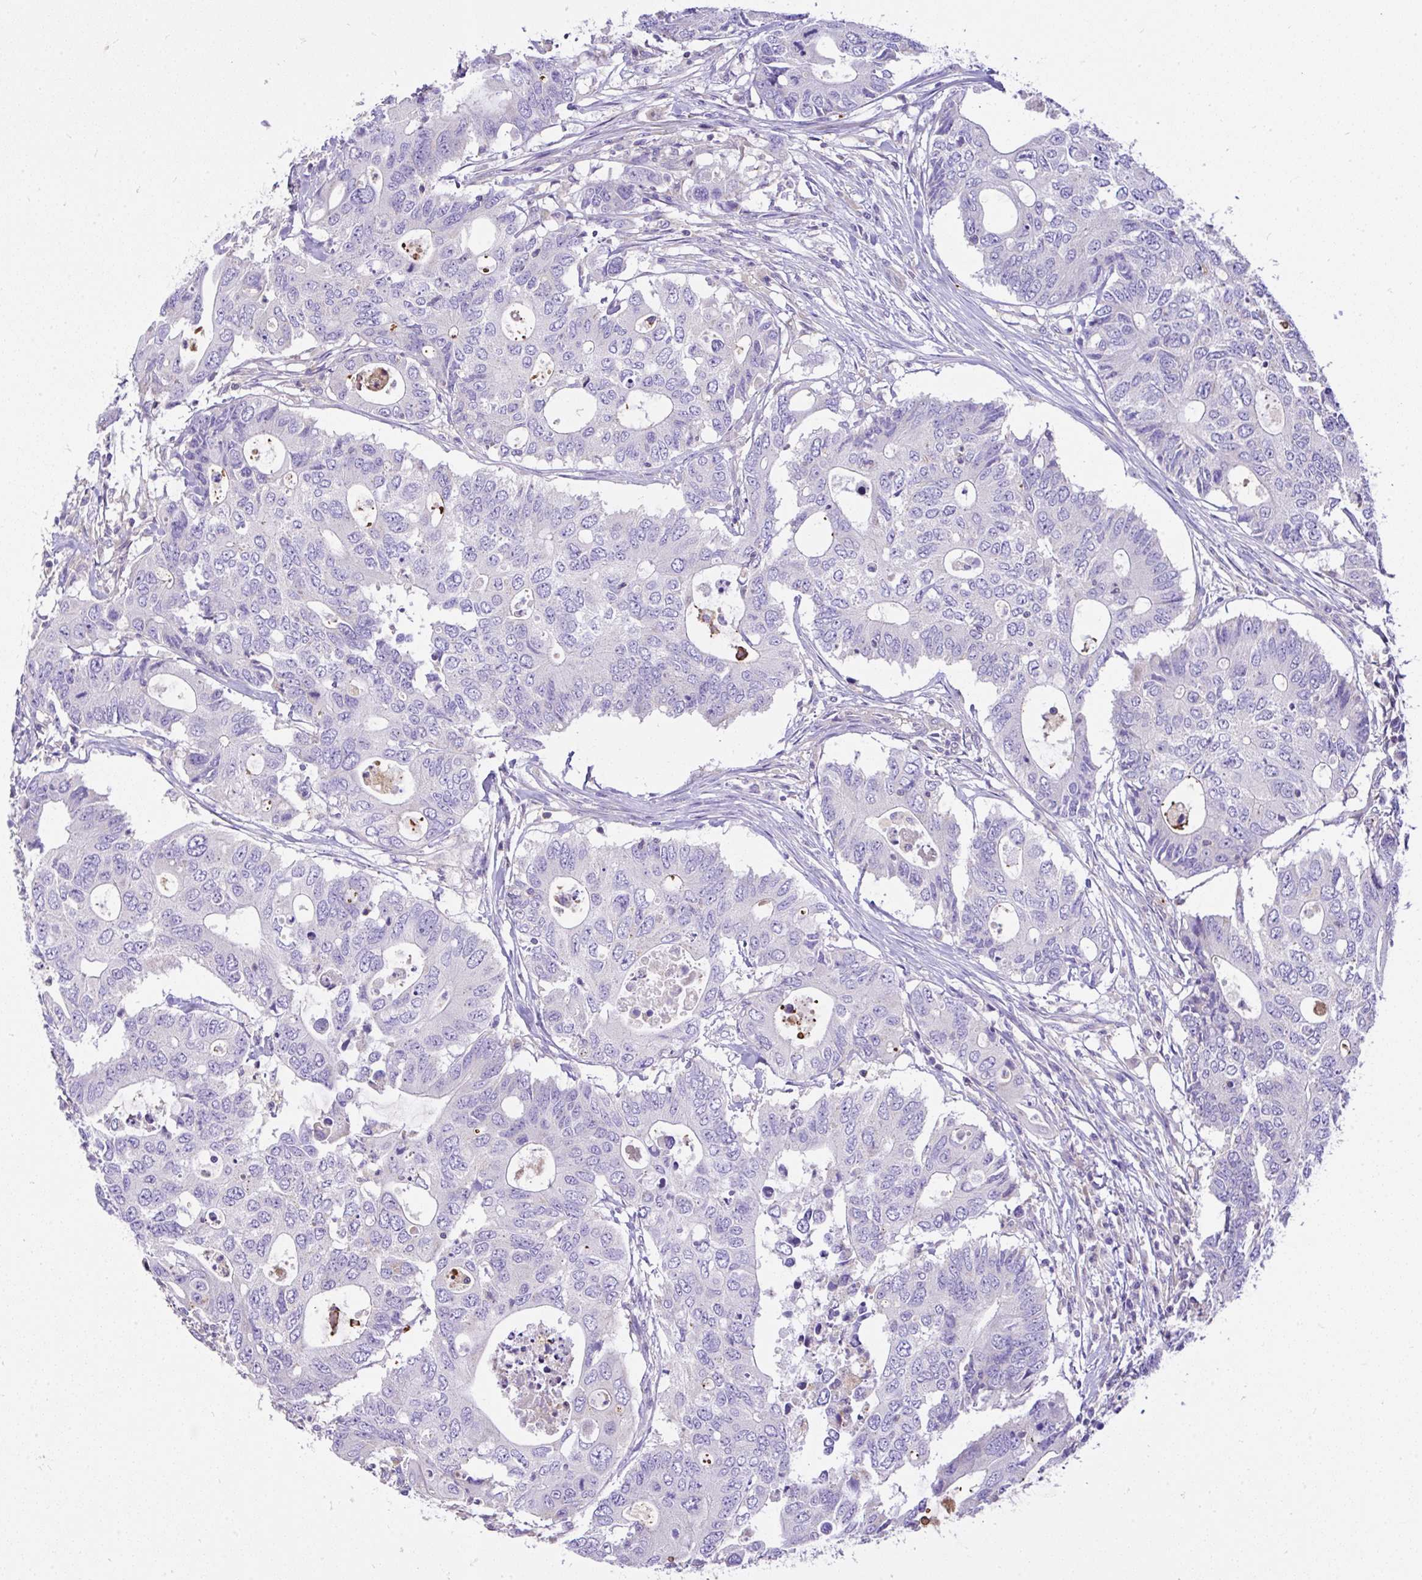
{"staining": {"intensity": "negative", "quantity": "none", "location": "none"}, "tissue": "colorectal cancer", "cell_type": "Tumor cells", "image_type": "cancer", "snomed": [{"axis": "morphology", "description": "Adenocarcinoma, NOS"}, {"axis": "topography", "description": "Colon"}], "caption": "High power microscopy micrograph of an IHC micrograph of adenocarcinoma (colorectal), revealing no significant staining in tumor cells.", "gene": "CCDC142", "patient": {"sex": "male", "age": 71}}